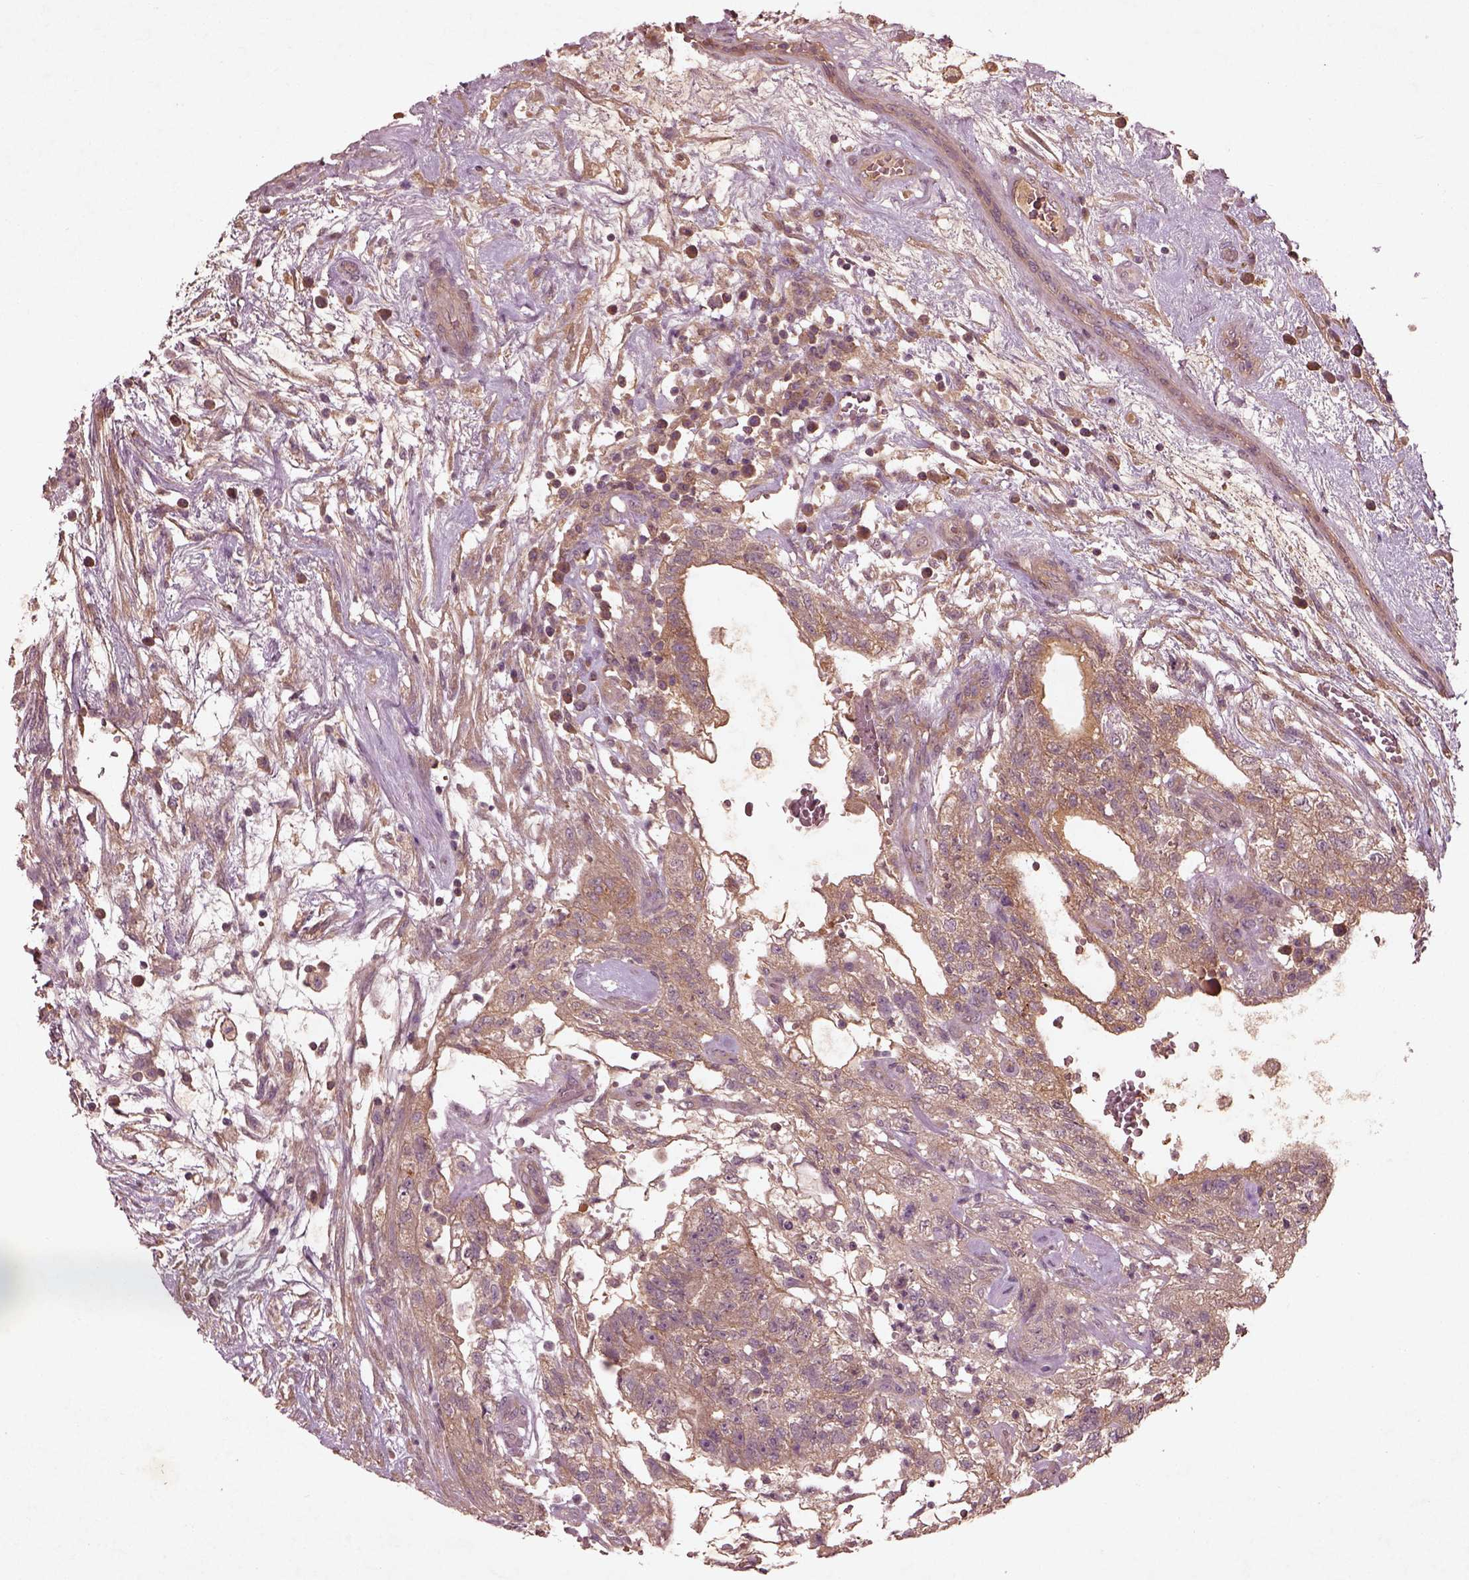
{"staining": {"intensity": "moderate", "quantity": ">75%", "location": "cytoplasmic/membranous"}, "tissue": "testis cancer", "cell_type": "Tumor cells", "image_type": "cancer", "snomed": [{"axis": "morphology", "description": "Normal tissue, NOS"}, {"axis": "morphology", "description": "Carcinoma, Embryonal, NOS"}, {"axis": "topography", "description": "Testis"}], "caption": "Embryonal carcinoma (testis) tissue displays moderate cytoplasmic/membranous staining in about >75% of tumor cells", "gene": "FAM234A", "patient": {"sex": "male", "age": 32}}